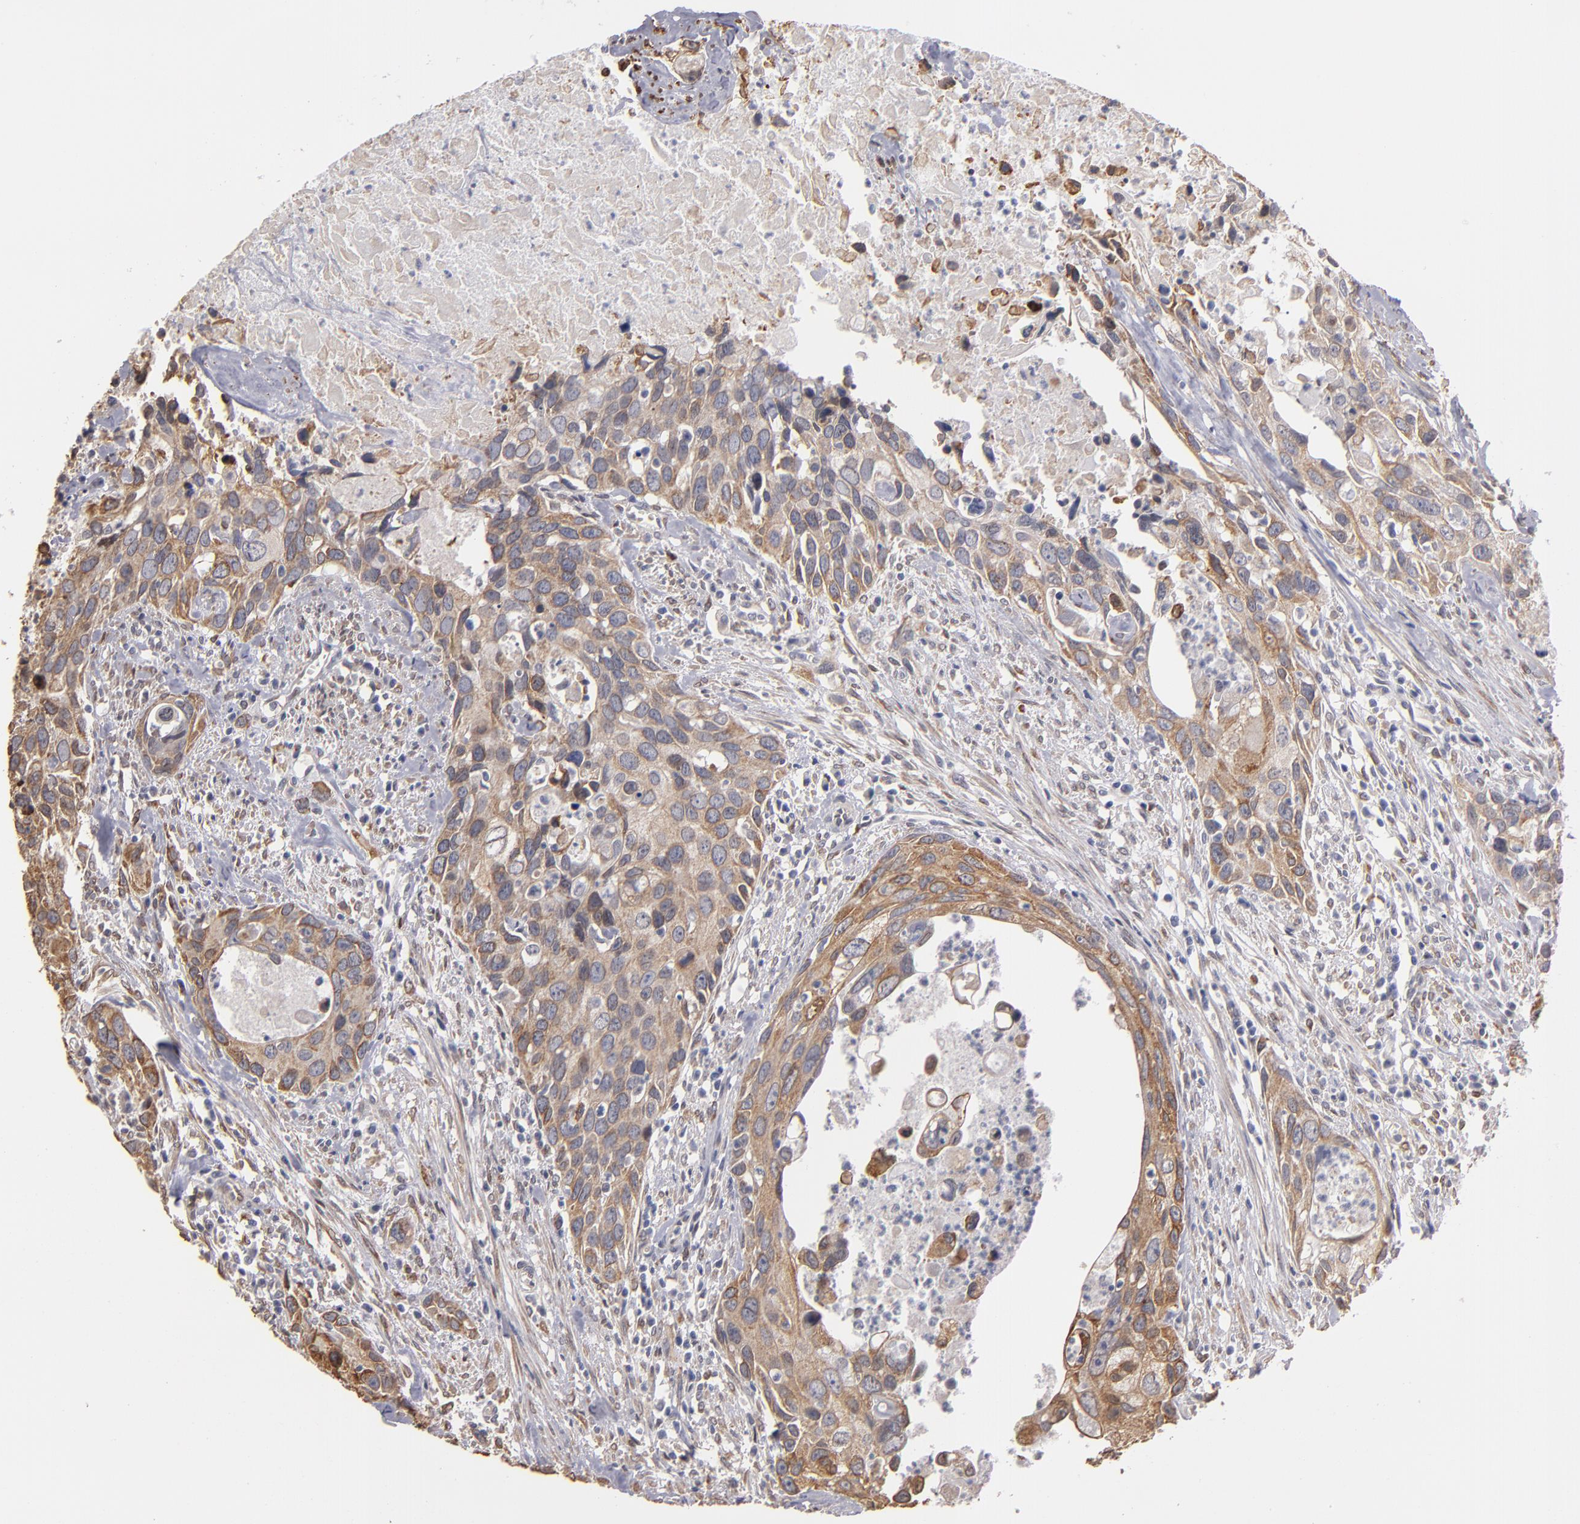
{"staining": {"intensity": "weak", "quantity": ">75%", "location": "cytoplasmic/membranous"}, "tissue": "urothelial cancer", "cell_type": "Tumor cells", "image_type": "cancer", "snomed": [{"axis": "morphology", "description": "Urothelial carcinoma, High grade"}, {"axis": "topography", "description": "Urinary bladder"}], "caption": "This is an image of IHC staining of high-grade urothelial carcinoma, which shows weak expression in the cytoplasmic/membranous of tumor cells.", "gene": "PGRMC1", "patient": {"sex": "male", "age": 71}}